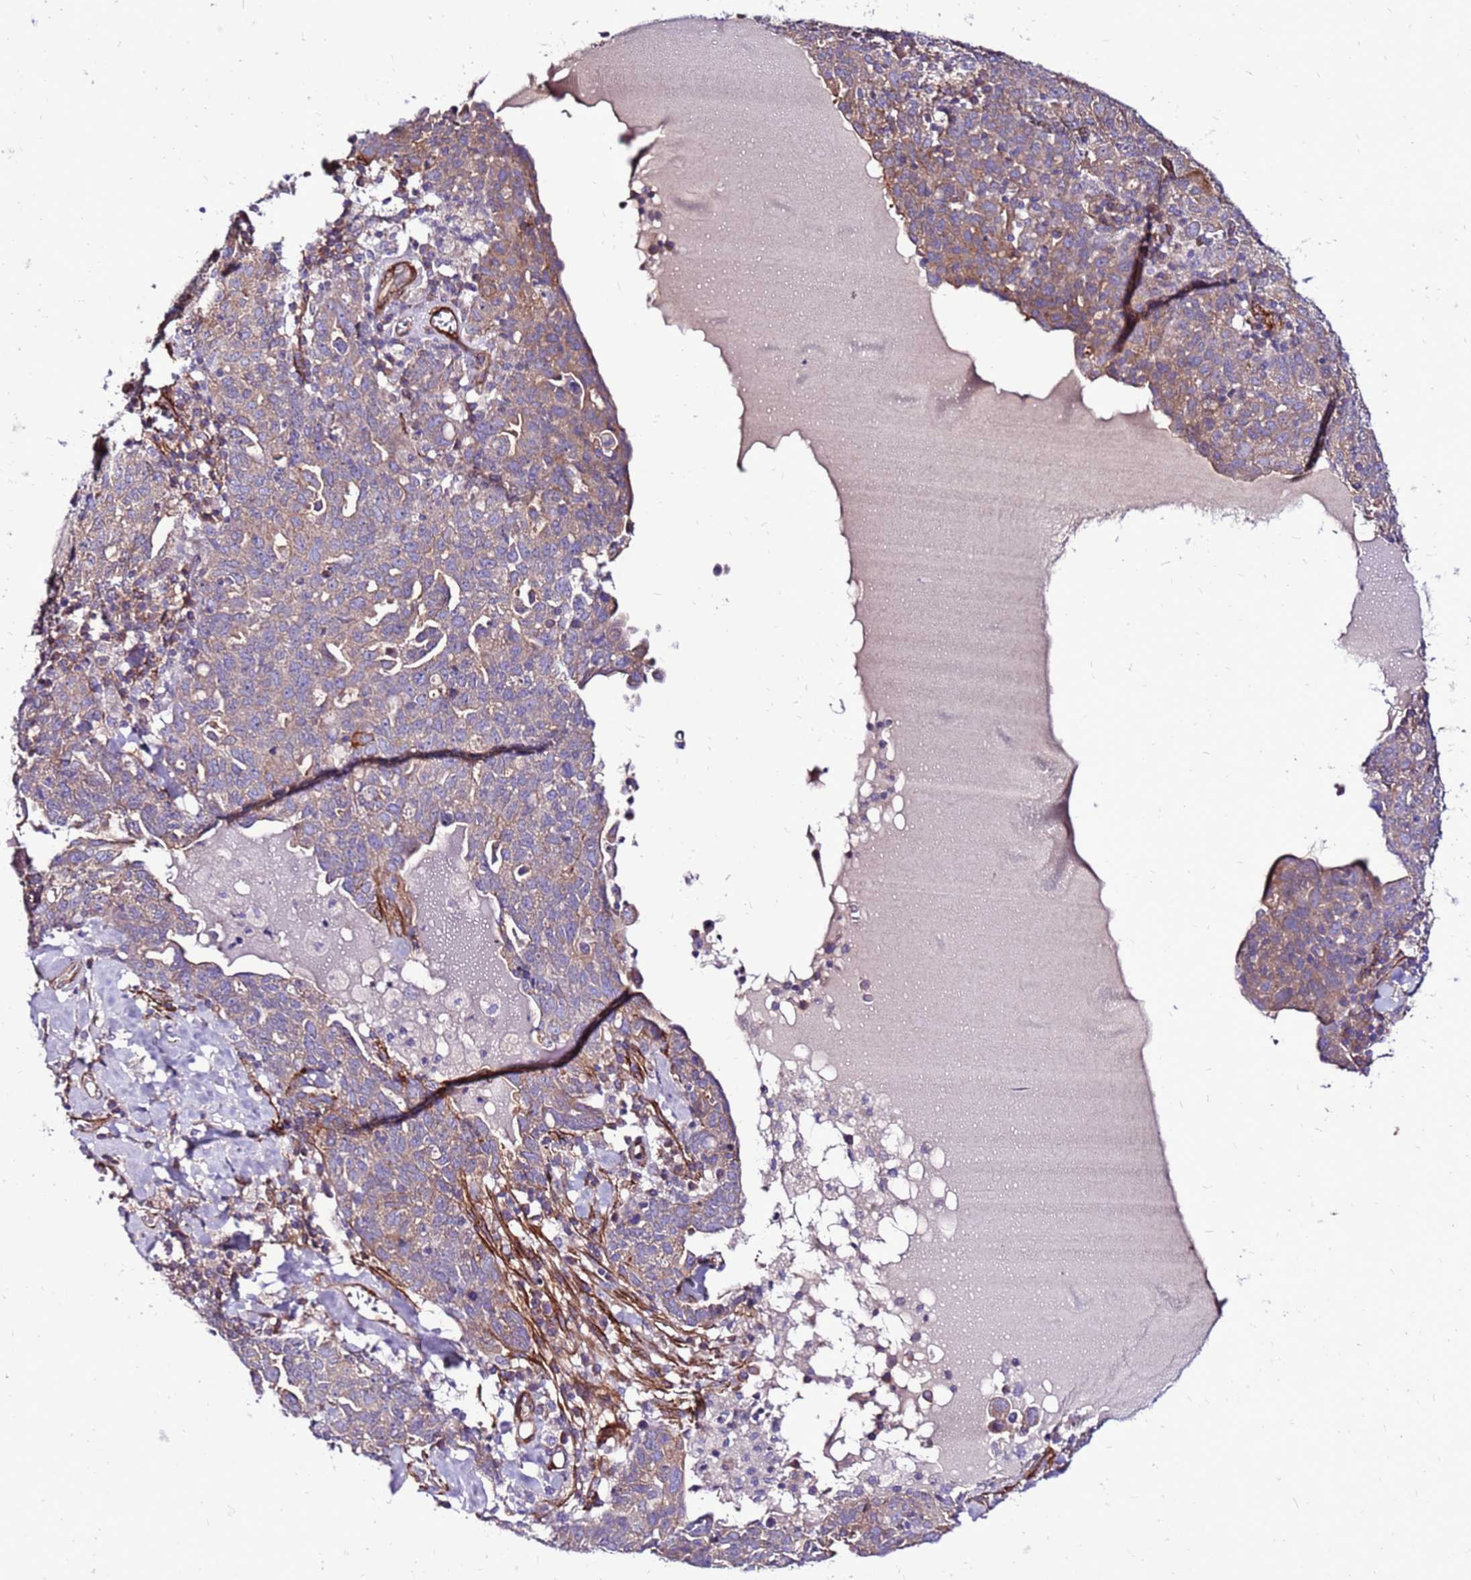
{"staining": {"intensity": "weak", "quantity": ">75%", "location": "cytoplasmic/membranous"}, "tissue": "ovarian cancer", "cell_type": "Tumor cells", "image_type": "cancer", "snomed": [{"axis": "morphology", "description": "Carcinoma, endometroid"}, {"axis": "topography", "description": "Ovary"}], "caption": "Immunohistochemistry of endometroid carcinoma (ovarian) exhibits low levels of weak cytoplasmic/membranous expression in approximately >75% of tumor cells.", "gene": "EI24", "patient": {"sex": "female", "age": 62}}